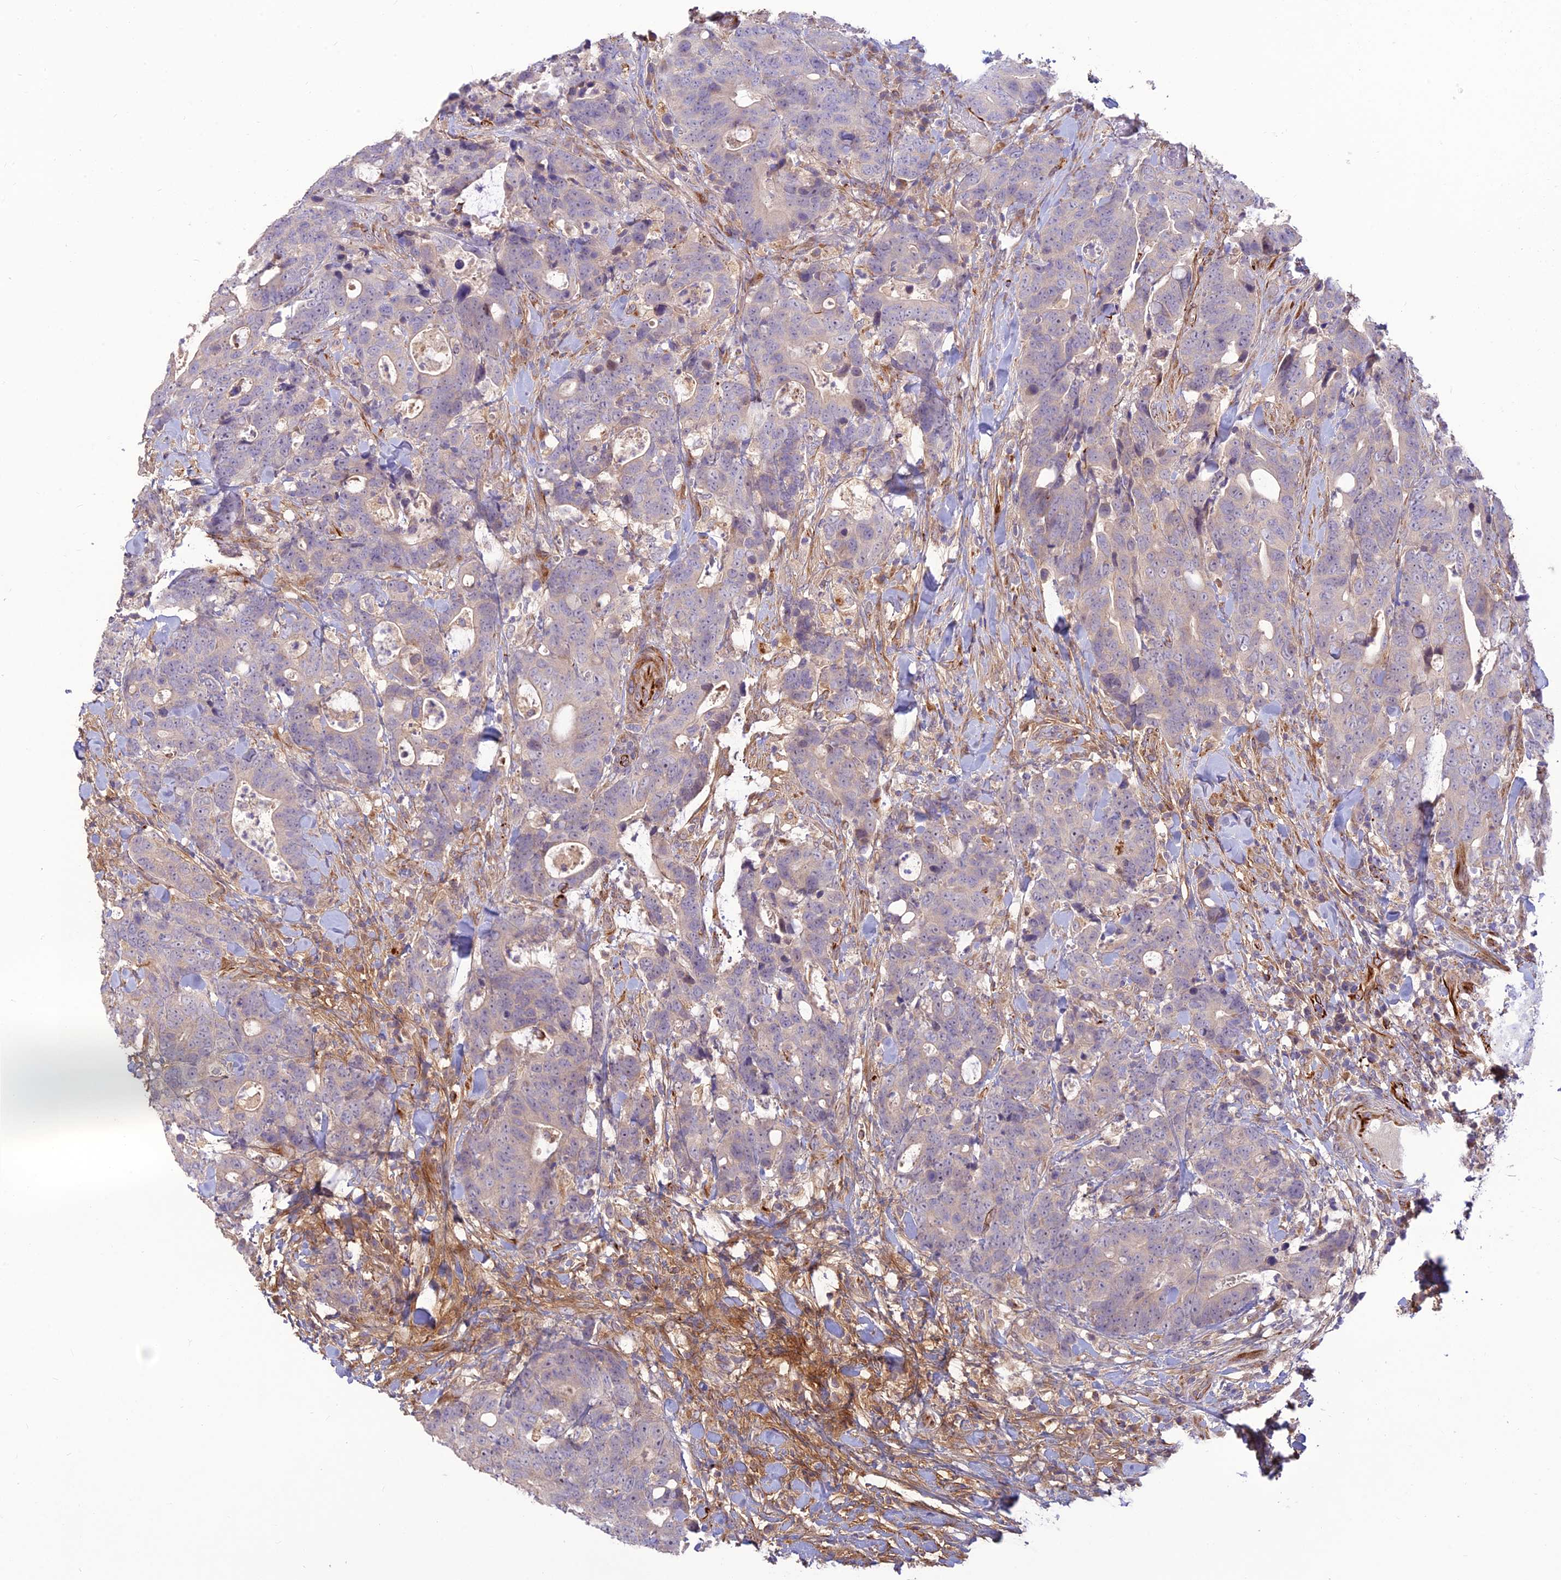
{"staining": {"intensity": "negative", "quantity": "none", "location": "none"}, "tissue": "colorectal cancer", "cell_type": "Tumor cells", "image_type": "cancer", "snomed": [{"axis": "morphology", "description": "Adenocarcinoma, NOS"}, {"axis": "topography", "description": "Colon"}], "caption": "Tumor cells show no significant protein staining in colorectal cancer (adenocarcinoma).", "gene": "ST8SIA5", "patient": {"sex": "female", "age": 82}}